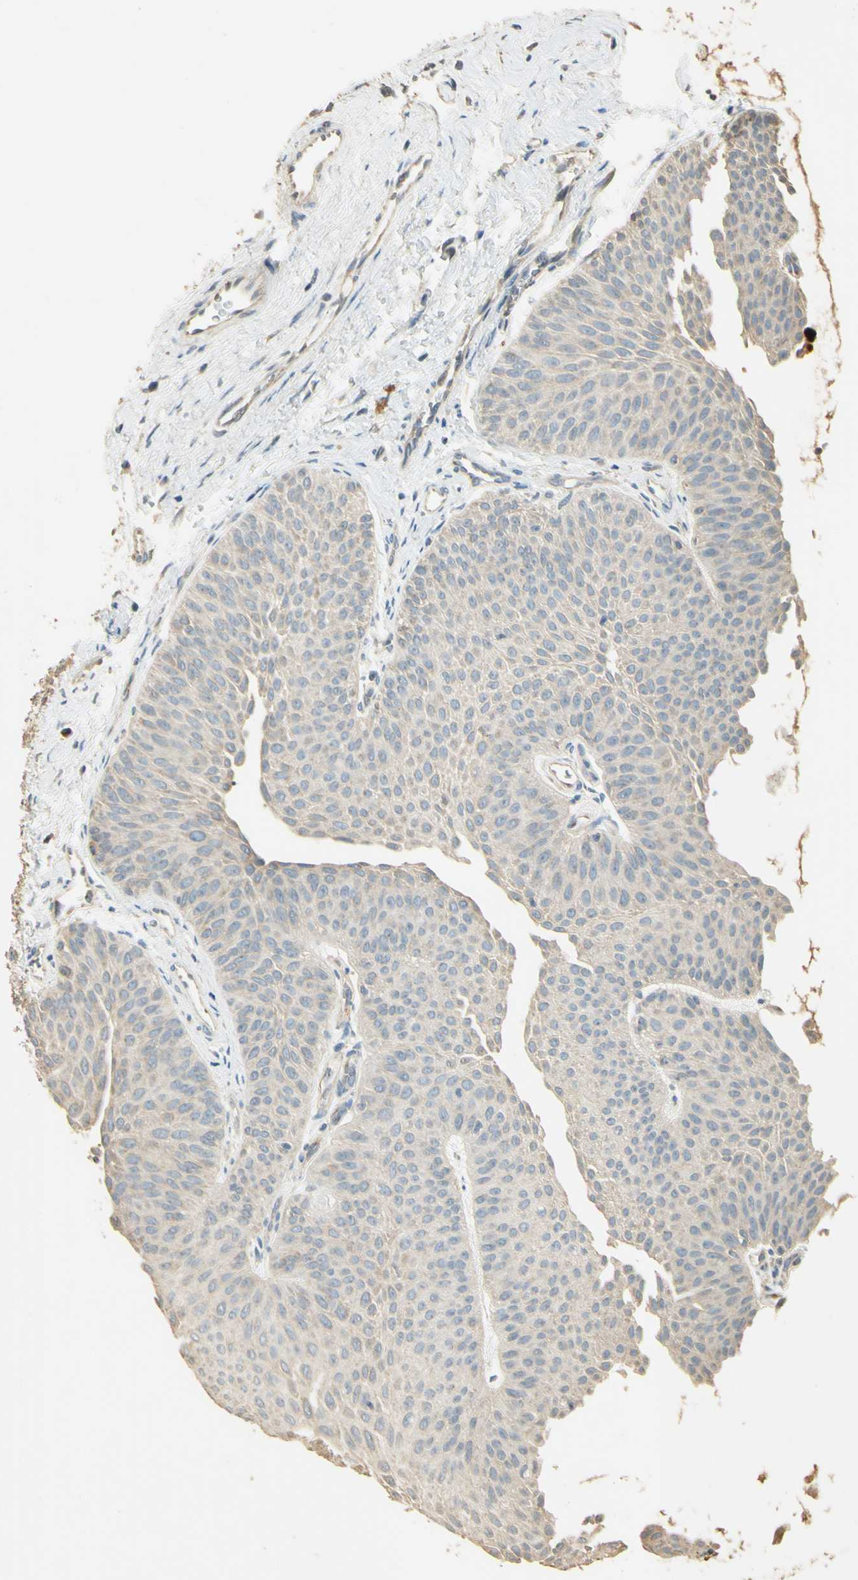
{"staining": {"intensity": "weak", "quantity": "25%-75%", "location": "cytoplasmic/membranous"}, "tissue": "urothelial cancer", "cell_type": "Tumor cells", "image_type": "cancer", "snomed": [{"axis": "morphology", "description": "Urothelial carcinoma, Low grade"}, {"axis": "topography", "description": "Urinary bladder"}], "caption": "Low-grade urothelial carcinoma stained for a protein reveals weak cytoplasmic/membranous positivity in tumor cells.", "gene": "UXS1", "patient": {"sex": "female", "age": 60}}